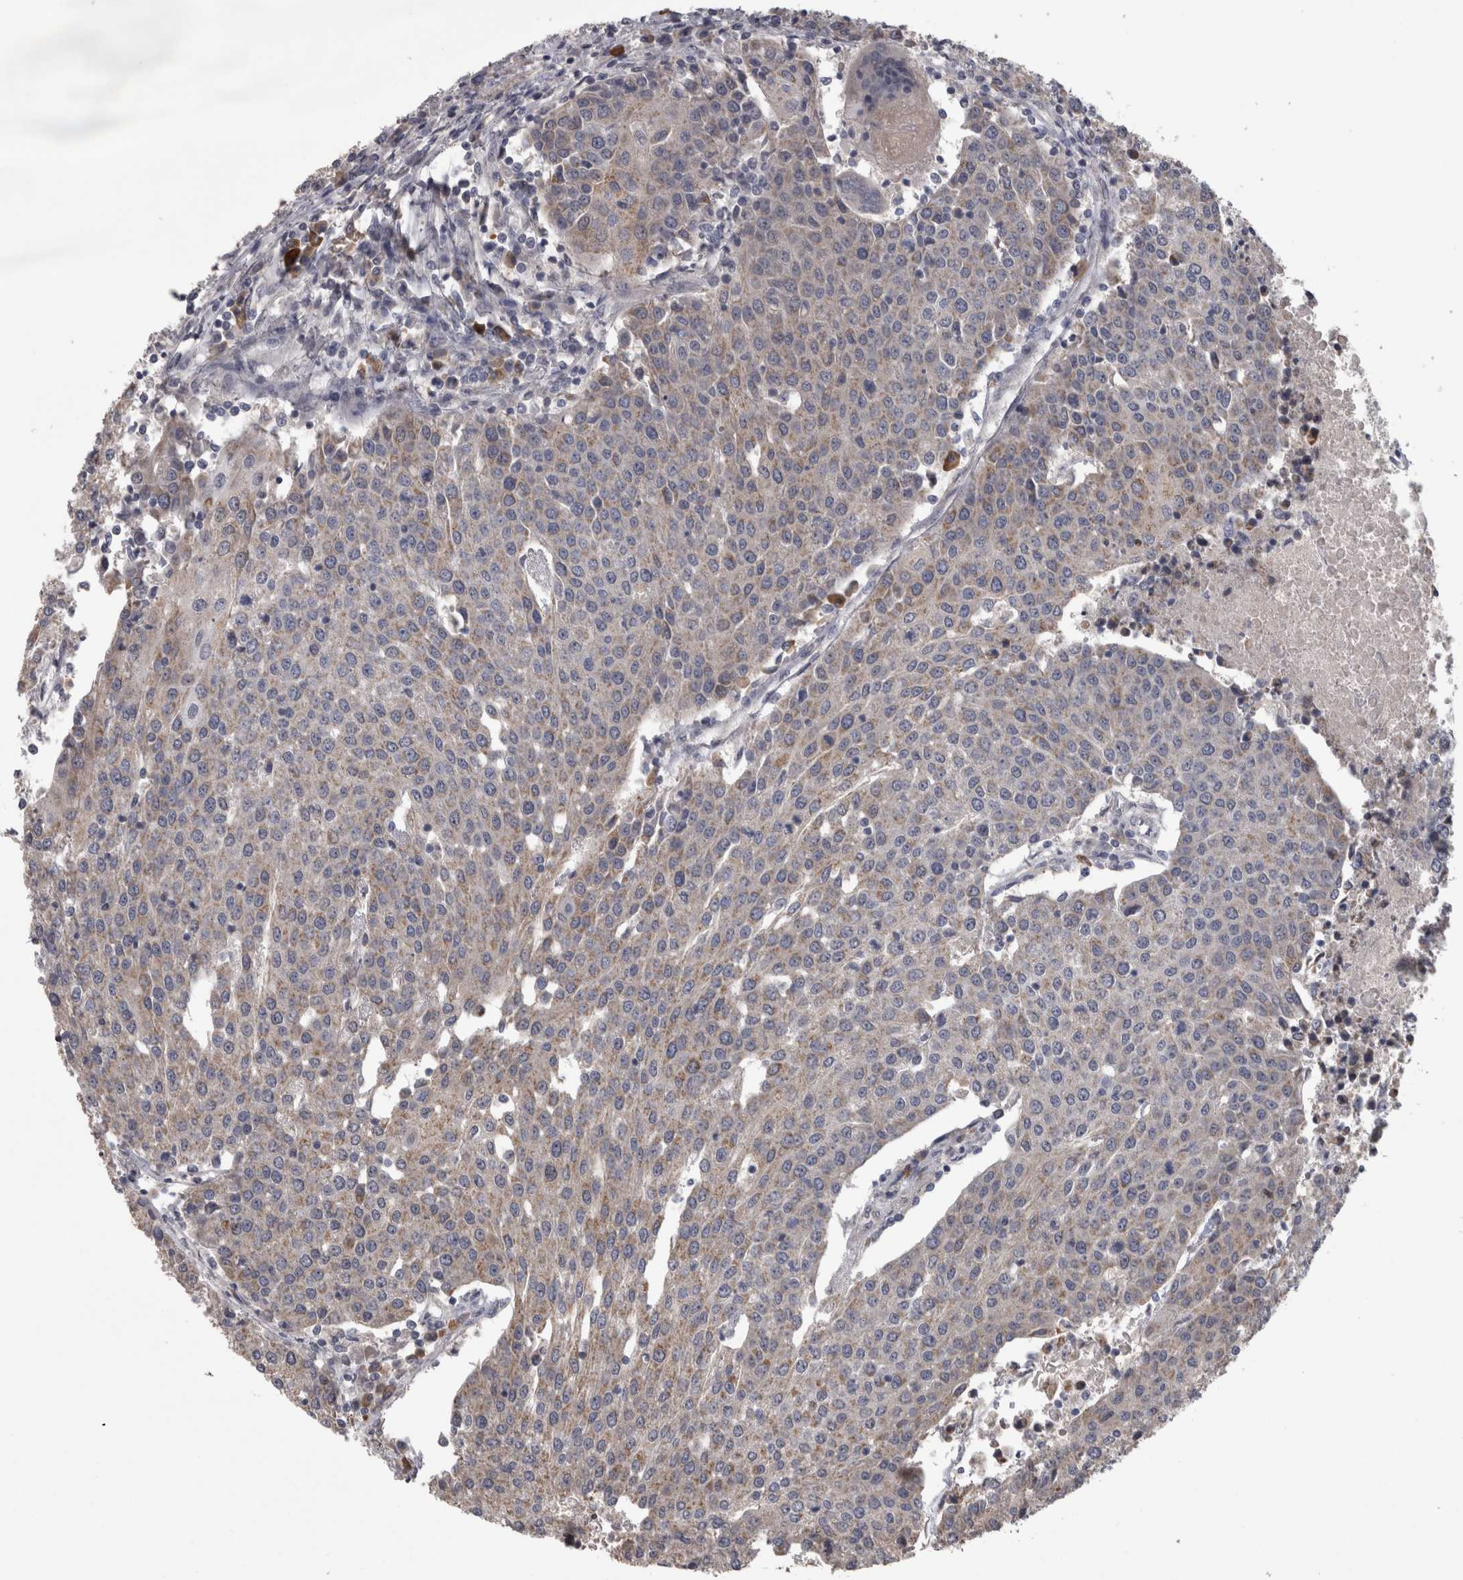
{"staining": {"intensity": "weak", "quantity": ">75%", "location": "cytoplasmic/membranous"}, "tissue": "urothelial cancer", "cell_type": "Tumor cells", "image_type": "cancer", "snomed": [{"axis": "morphology", "description": "Urothelial carcinoma, High grade"}, {"axis": "topography", "description": "Urinary bladder"}], "caption": "Immunohistochemistry (IHC) (DAB (3,3'-diaminobenzidine)) staining of human urothelial carcinoma (high-grade) shows weak cytoplasmic/membranous protein expression in about >75% of tumor cells.", "gene": "DBT", "patient": {"sex": "female", "age": 85}}